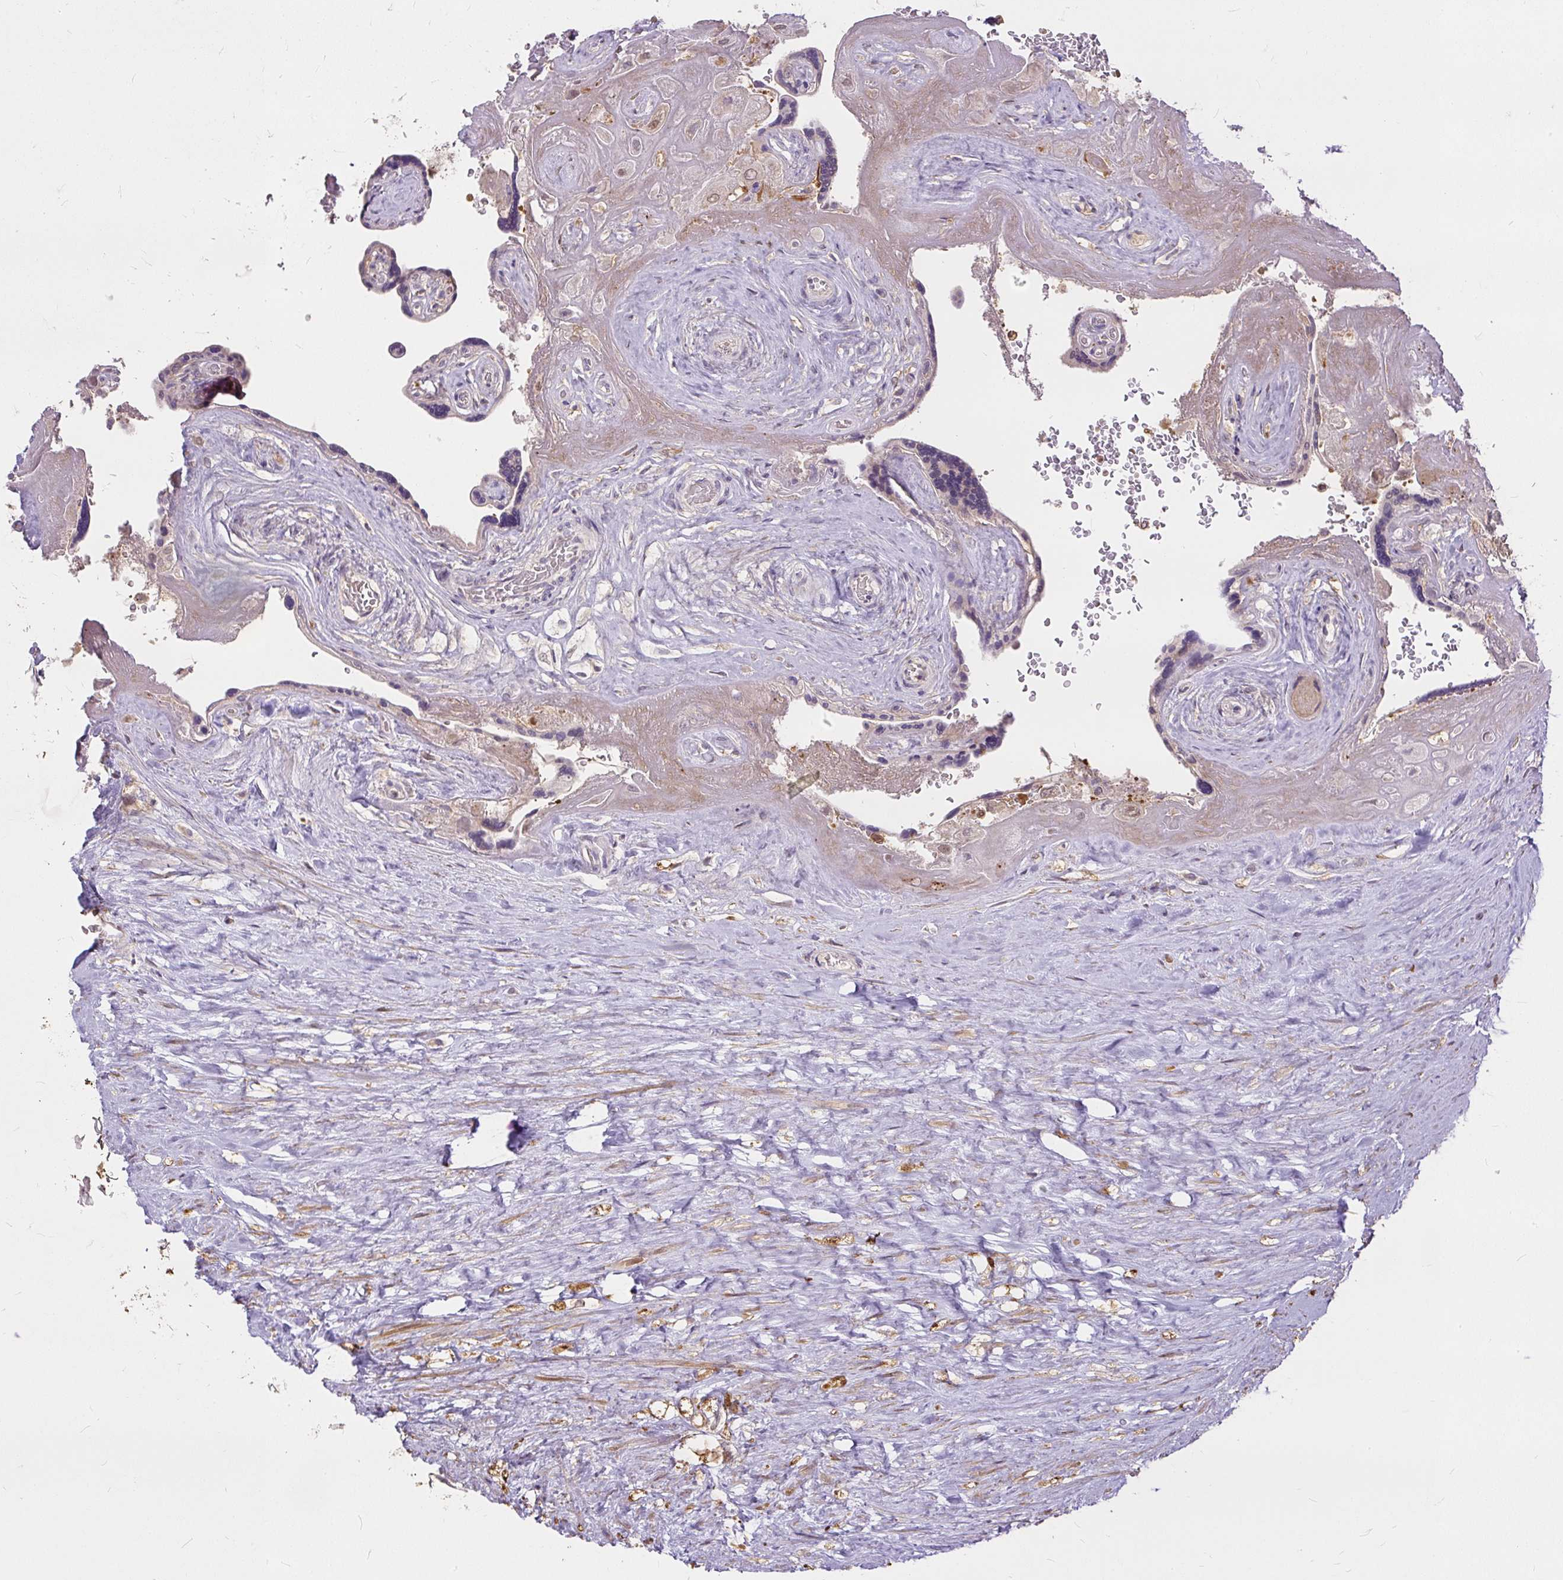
{"staining": {"intensity": "negative", "quantity": "none", "location": "none"}, "tissue": "placenta", "cell_type": "Decidual cells", "image_type": "normal", "snomed": [{"axis": "morphology", "description": "Normal tissue, NOS"}, {"axis": "topography", "description": "Placenta"}], "caption": "IHC of normal placenta reveals no positivity in decidual cells.", "gene": "AP5S1", "patient": {"sex": "female", "age": 32}}